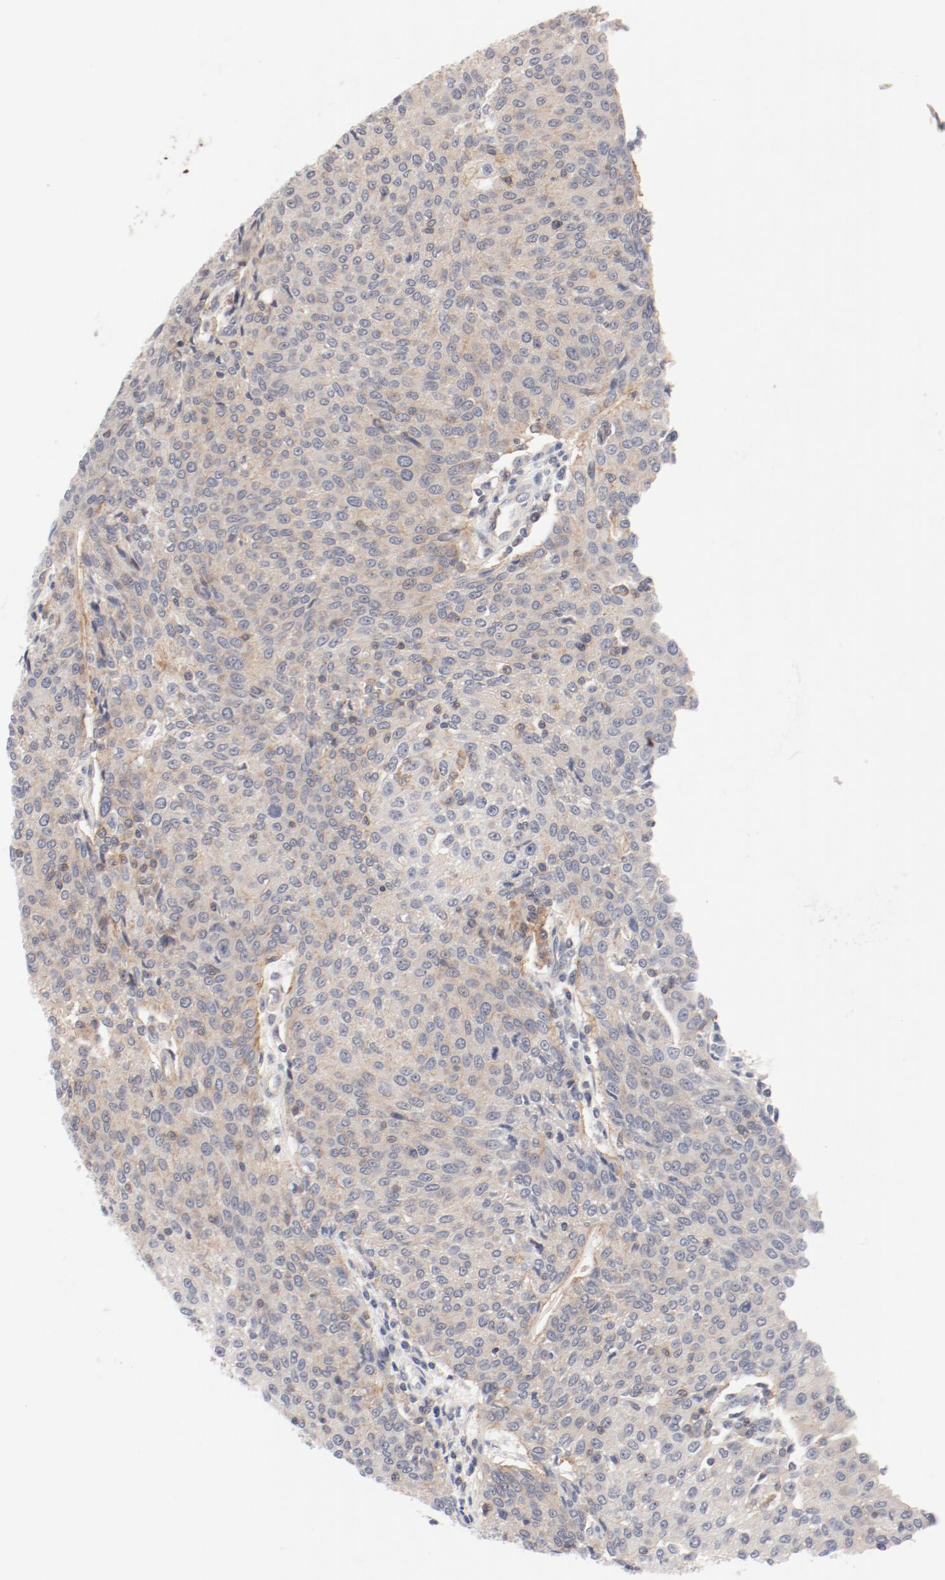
{"staining": {"intensity": "weak", "quantity": "25%-75%", "location": "cytoplasmic/membranous"}, "tissue": "urothelial cancer", "cell_type": "Tumor cells", "image_type": "cancer", "snomed": [{"axis": "morphology", "description": "Urothelial carcinoma, High grade"}, {"axis": "topography", "description": "Urinary bladder"}], "caption": "High-grade urothelial carcinoma tissue reveals weak cytoplasmic/membranous staining in about 25%-75% of tumor cells", "gene": "ZNF267", "patient": {"sex": "female", "age": 85}}